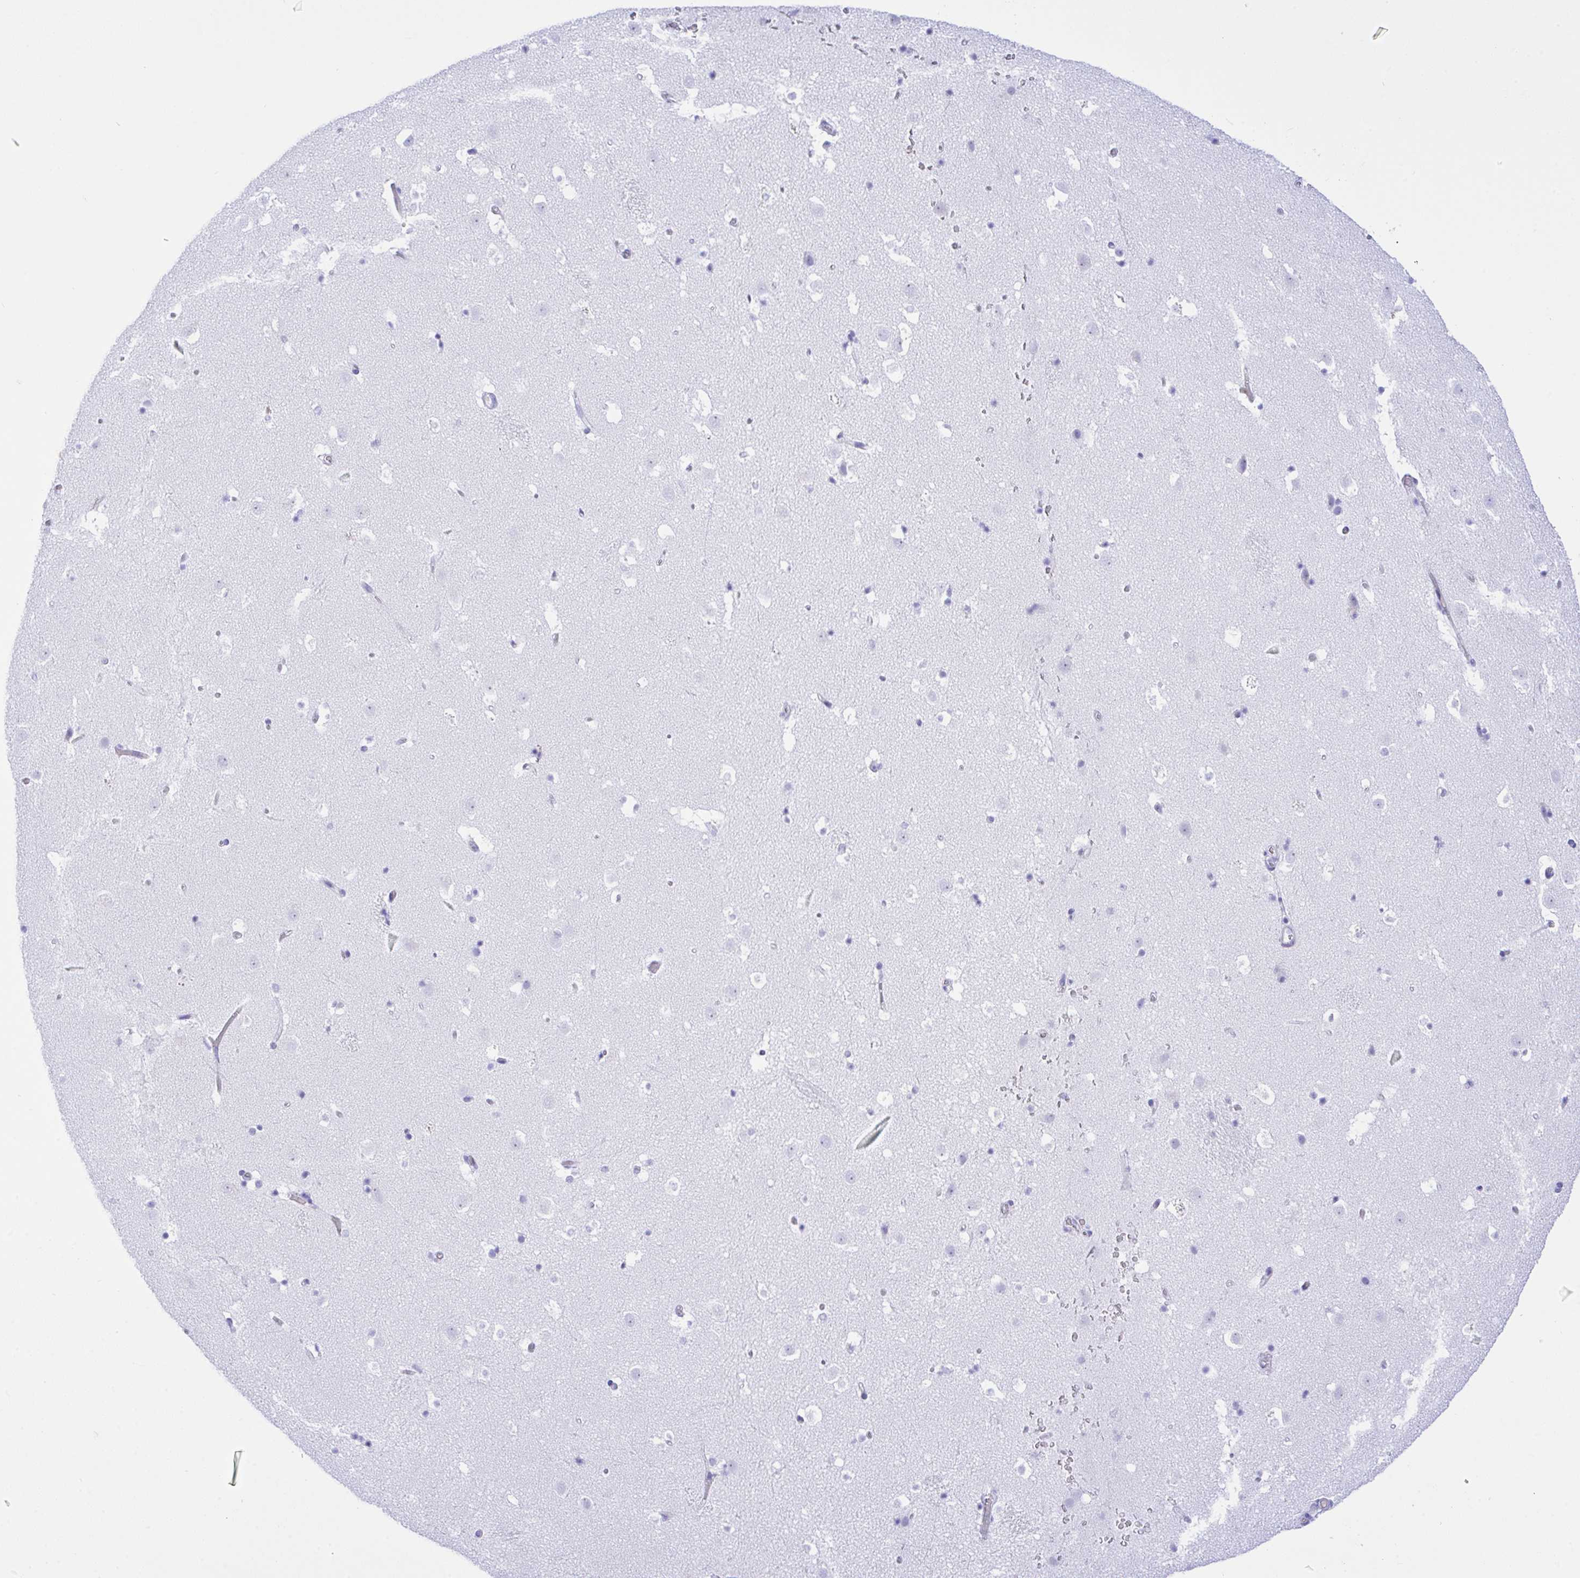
{"staining": {"intensity": "negative", "quantity": "none", "location": "none"}, "tissue": "caudate", "cell_type": "Glial cells", "image_type": "normal", "snomed": [{"axis": "morphology", "description": "Normal tissue, NOS"}, {"axis": "topography", "description": "Lateral ventricle wall"}], "caption": "Protein analysis of benign caudate displays no significant positivity in glial cells. (DAB (3,3'-diaminobenzidine) IHC with hematoxylin counter stain).", "gene": "SELENOV", "patient": {"sex": "male", "age": 37}}